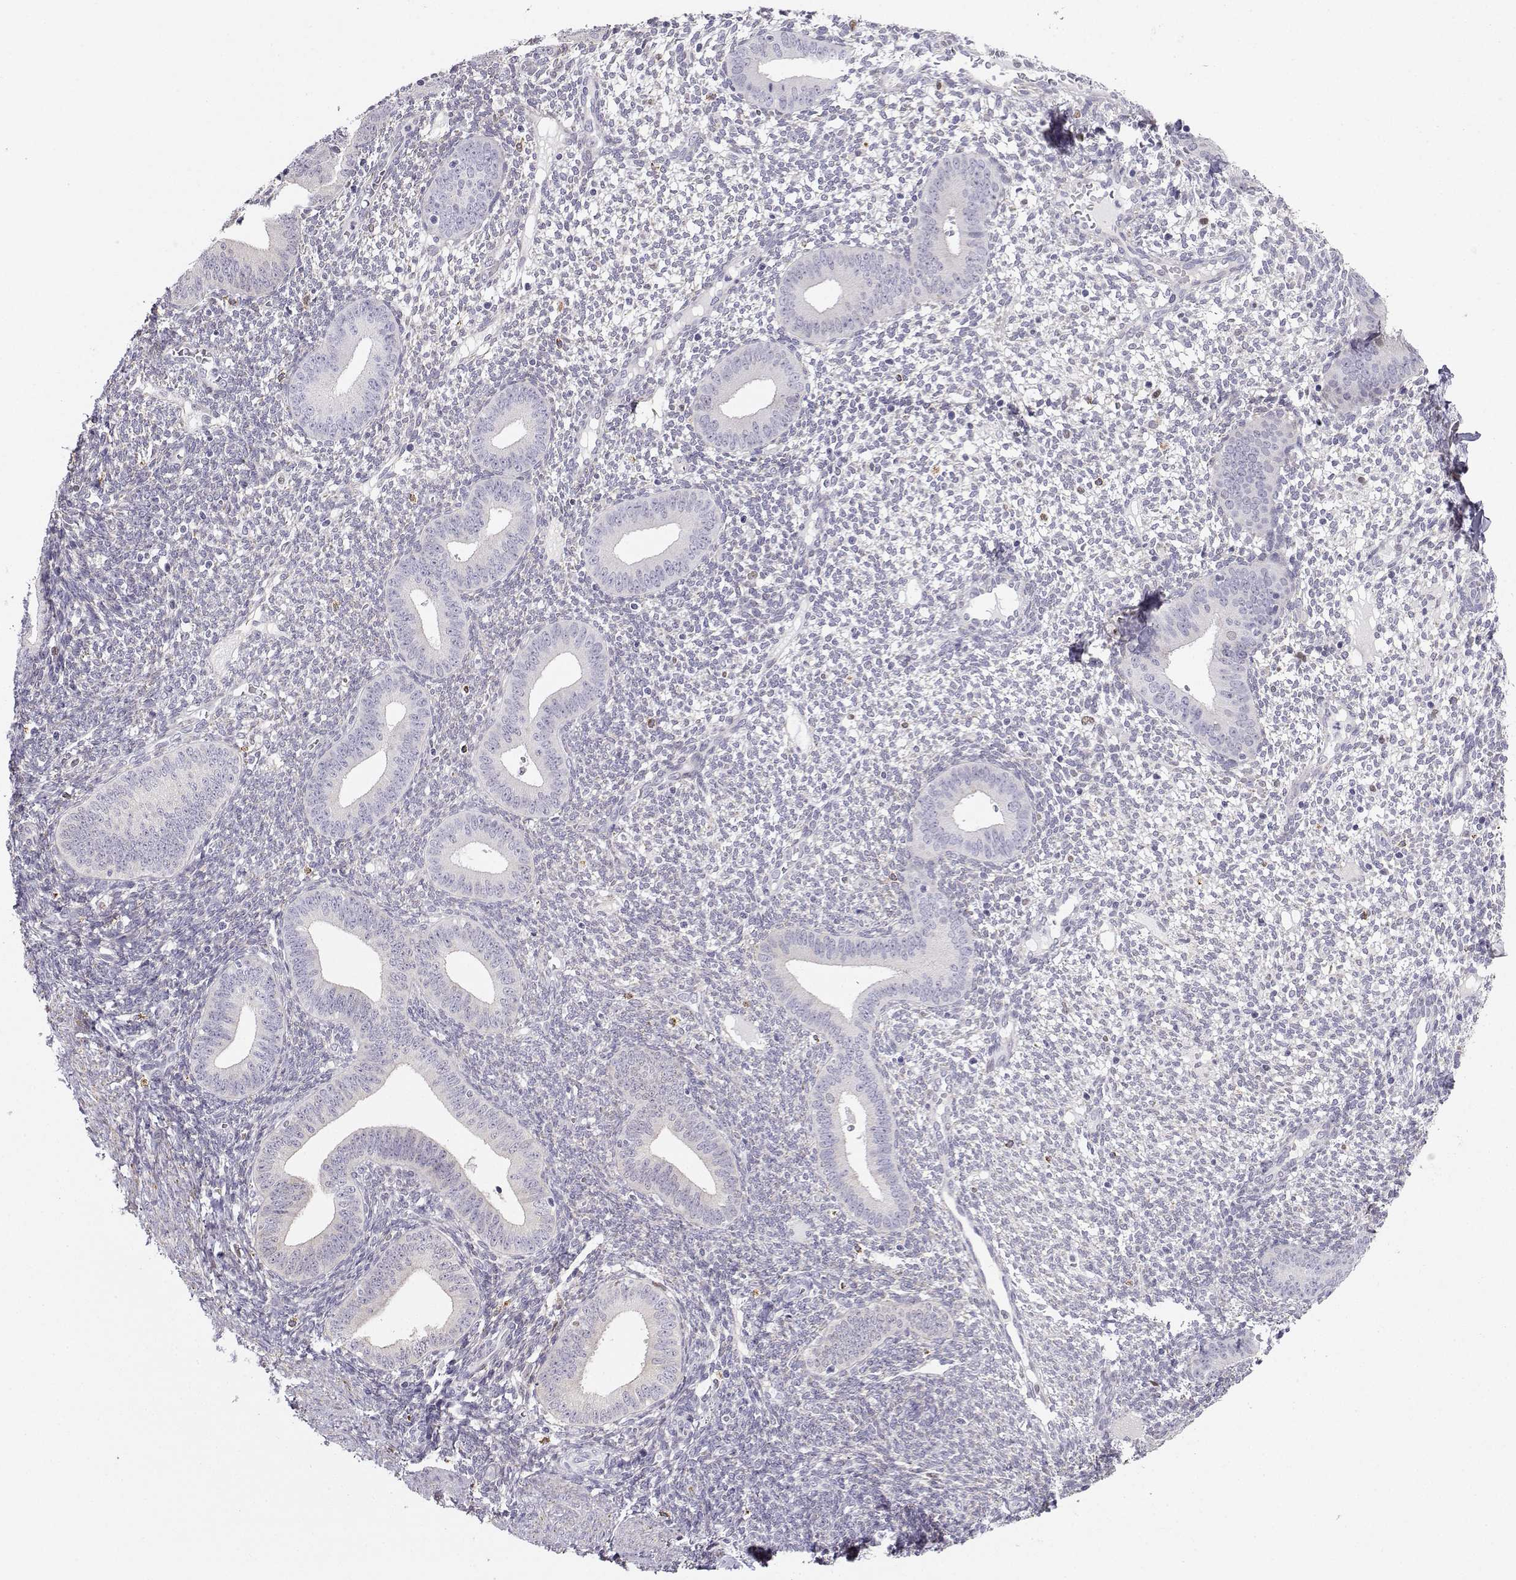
{"staining": {"intensity": "negative", "quantity": "none", "location": "none"}, "tissue": "endometrium", "cell_type": "Cells in endometrial stroma", "image_type": "normal", "snomed": [{"axis": "morphology", "description": "Normal tissue, NOS"}, {"axis": "topography", "description": "Endometrium"}], "caption": "Endometrium stained for a protein using immunohistochemistry (IHC) displays no expression cells in endometrial stroma.", "gene": "DCLK3", "patient": {"sex": "female", "age": 40}}